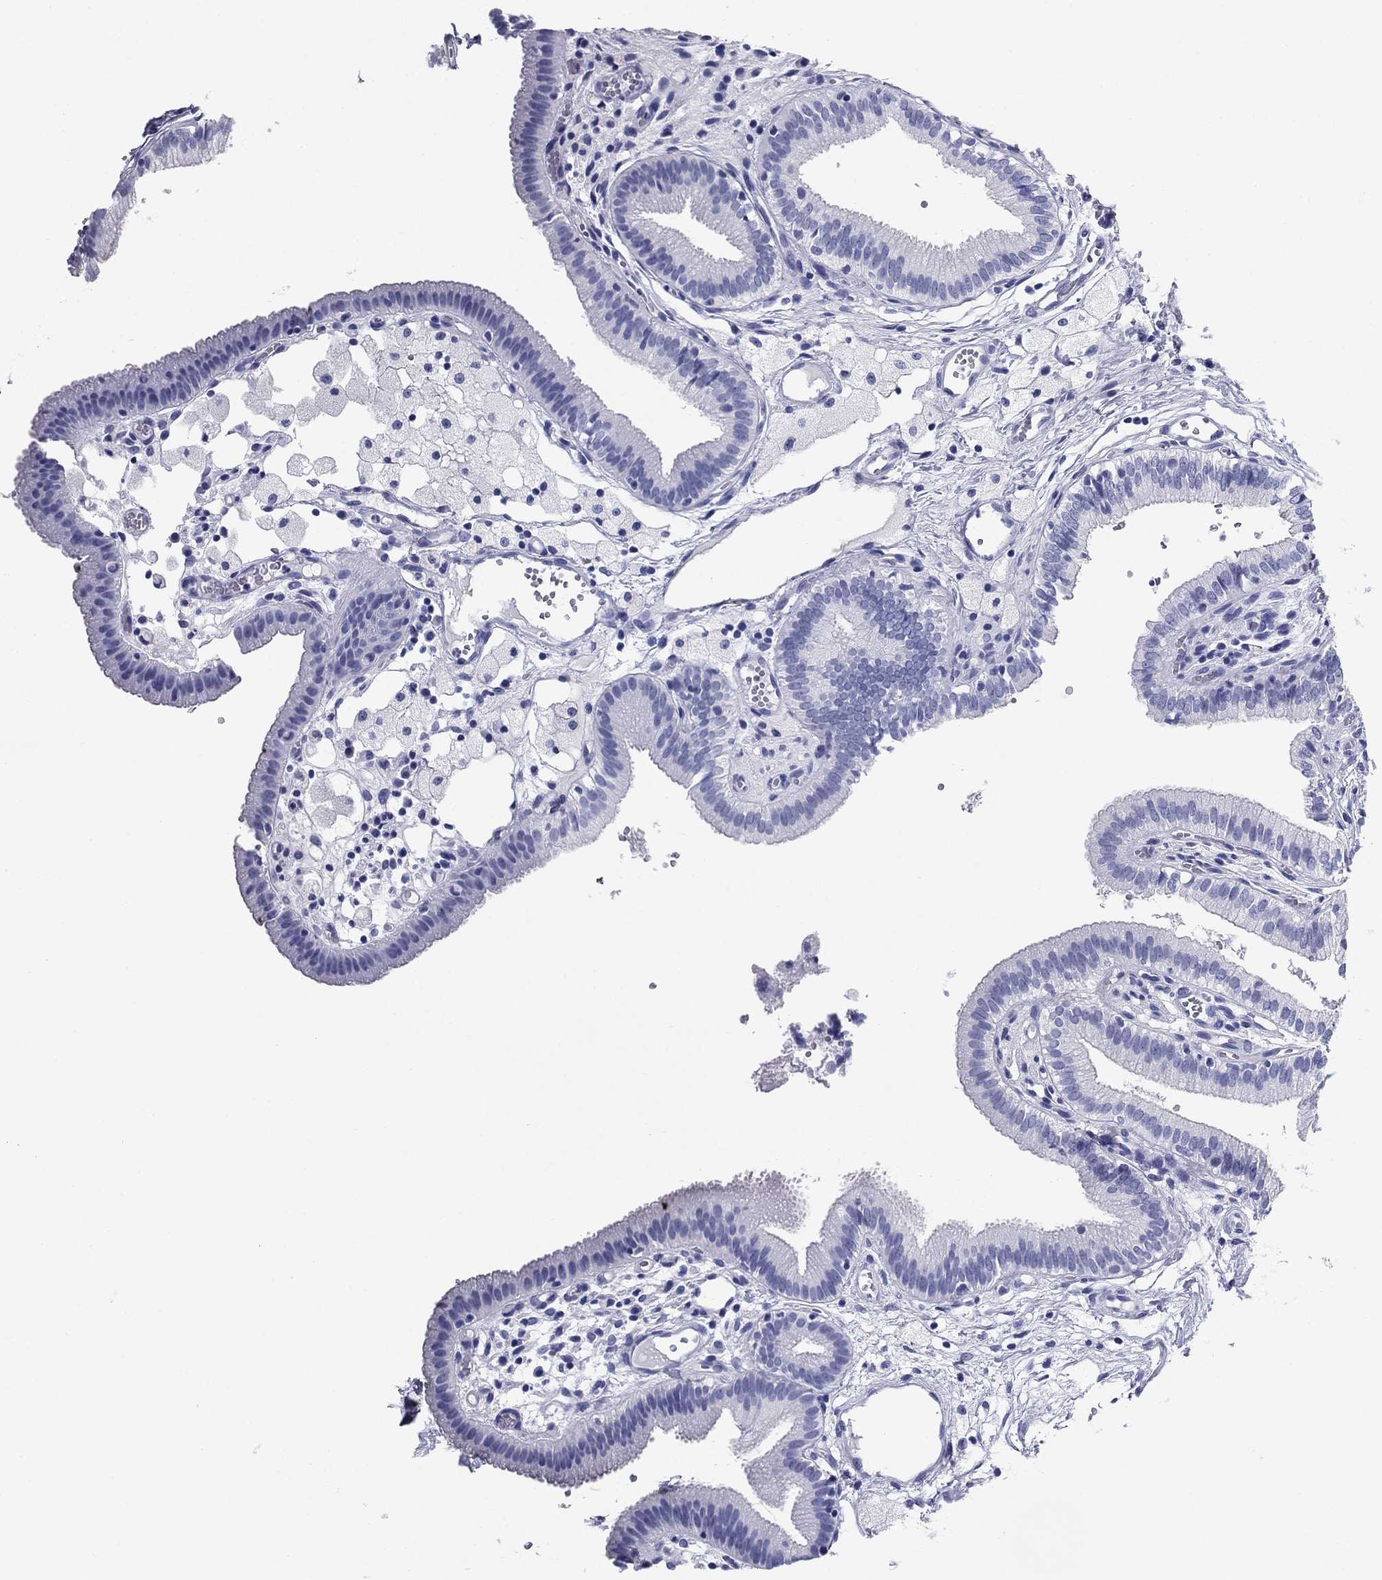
{"staining": {"intensity": "negative", "quantity": "none", "location": "none"}, "tissue": "gallbladder", "cell_type": "Glandular cells", "image_type": "normal", "snomed": [{"axis": "morphology", "description": "Normal tissue, NOS"}, {"axis": "topography", "description": "Gallbladder"}], "caption": "This is a histopathology image of immunohistochemistry staining of benign gallbladder, which shows no positivity in glandular cells. (DAB immunohistochemistry visualized using brightfield microscopy, high magnification).", "gene": "NPPA", "patient": {"sex": "female", "age": 24}}